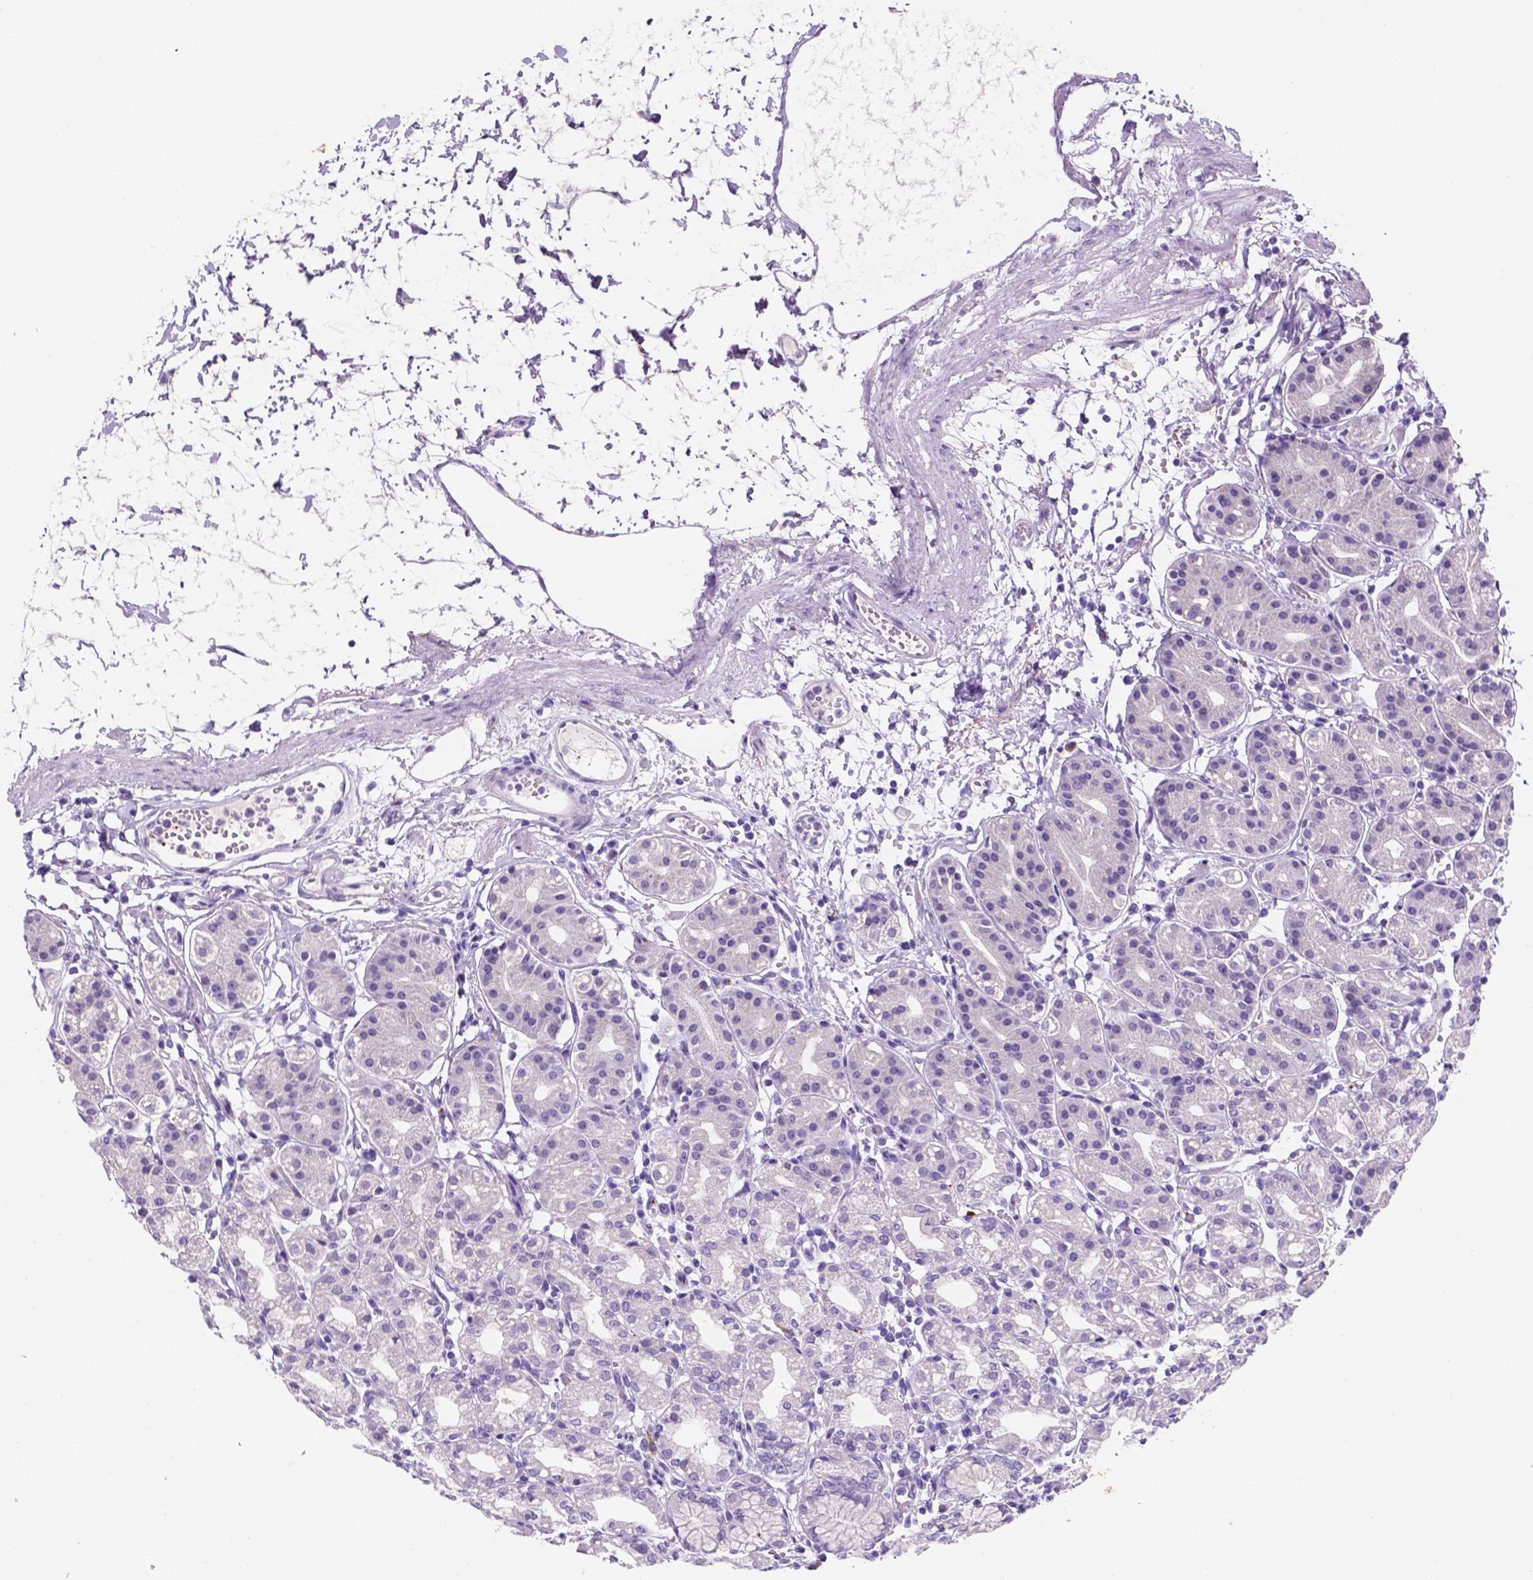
{"staining": {"intensity": "negative", "quantity": "none", "location": "none"}, "tissue": "stomach", "cell_type": "Glandular cells", "image_type": "normal", "snomed": [{"axis": "morphology", "description": "Normal tissue, NOS"}, {"axis": "topography", "description": "Skeletal muscle"}, {"axis": "topography", "description": "Stomach"}], "caption": "Immunohistochemistry of benign stomach displays no expression in glandular cells. (DAB immunohistochemistry with hematoxylin counter stain).", "gene": "EBLN2", "patient": {"sex": "female", "age": 57}}